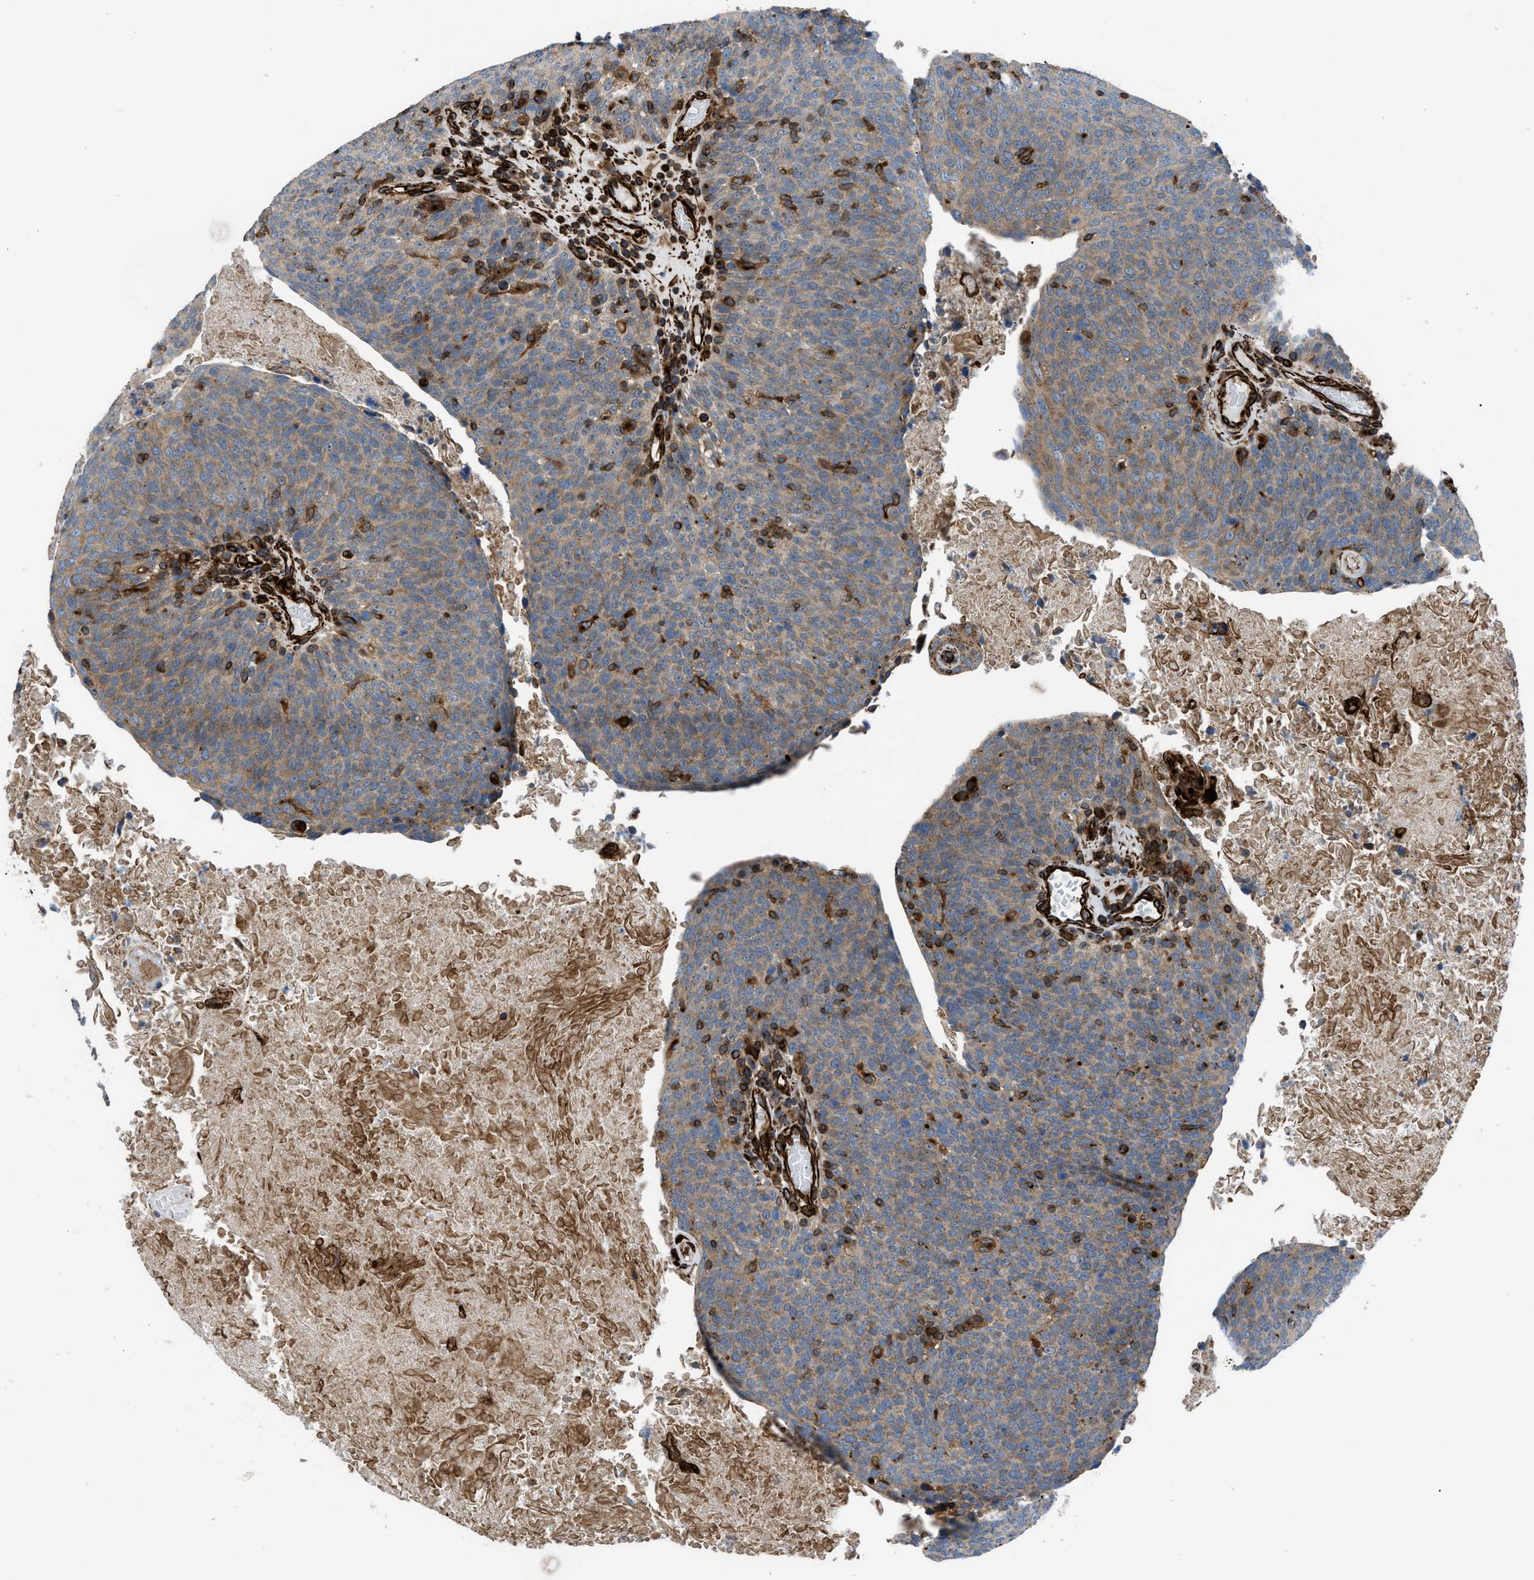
{"staining": {"intensity": "moderate", "quantity": "25%-75%", "location": "cytoplasmic/membranous"}, "tissue": "head and neck cancer", "cell_type": "Tumor cells", "image_type": "cancer", "snomed": [{"axis": "morphology", "description": "Squamous cell carcinoma, NOS"}, {"axis": "morphology", "description": "Squamous cell carcinoma, metastatic, NOS"}, {"axis": "topography", "description": "Lymph node"}, {"axis": "topography", "description": "Head-Neck"}], "caption": "Immunohistochemical staining of human head and neck cancer (squamous cell carcinoma) exhibits moderate cytoplasmic/membranous protein staining in about 25%-75% of tumor cells. The staining was performed using DAB, with brown indicating positive protein expression. Nuclei are stained blue with hematoxylin.", "gene": "PTPRE", "patient": {"sex": "male", "age": 62}}